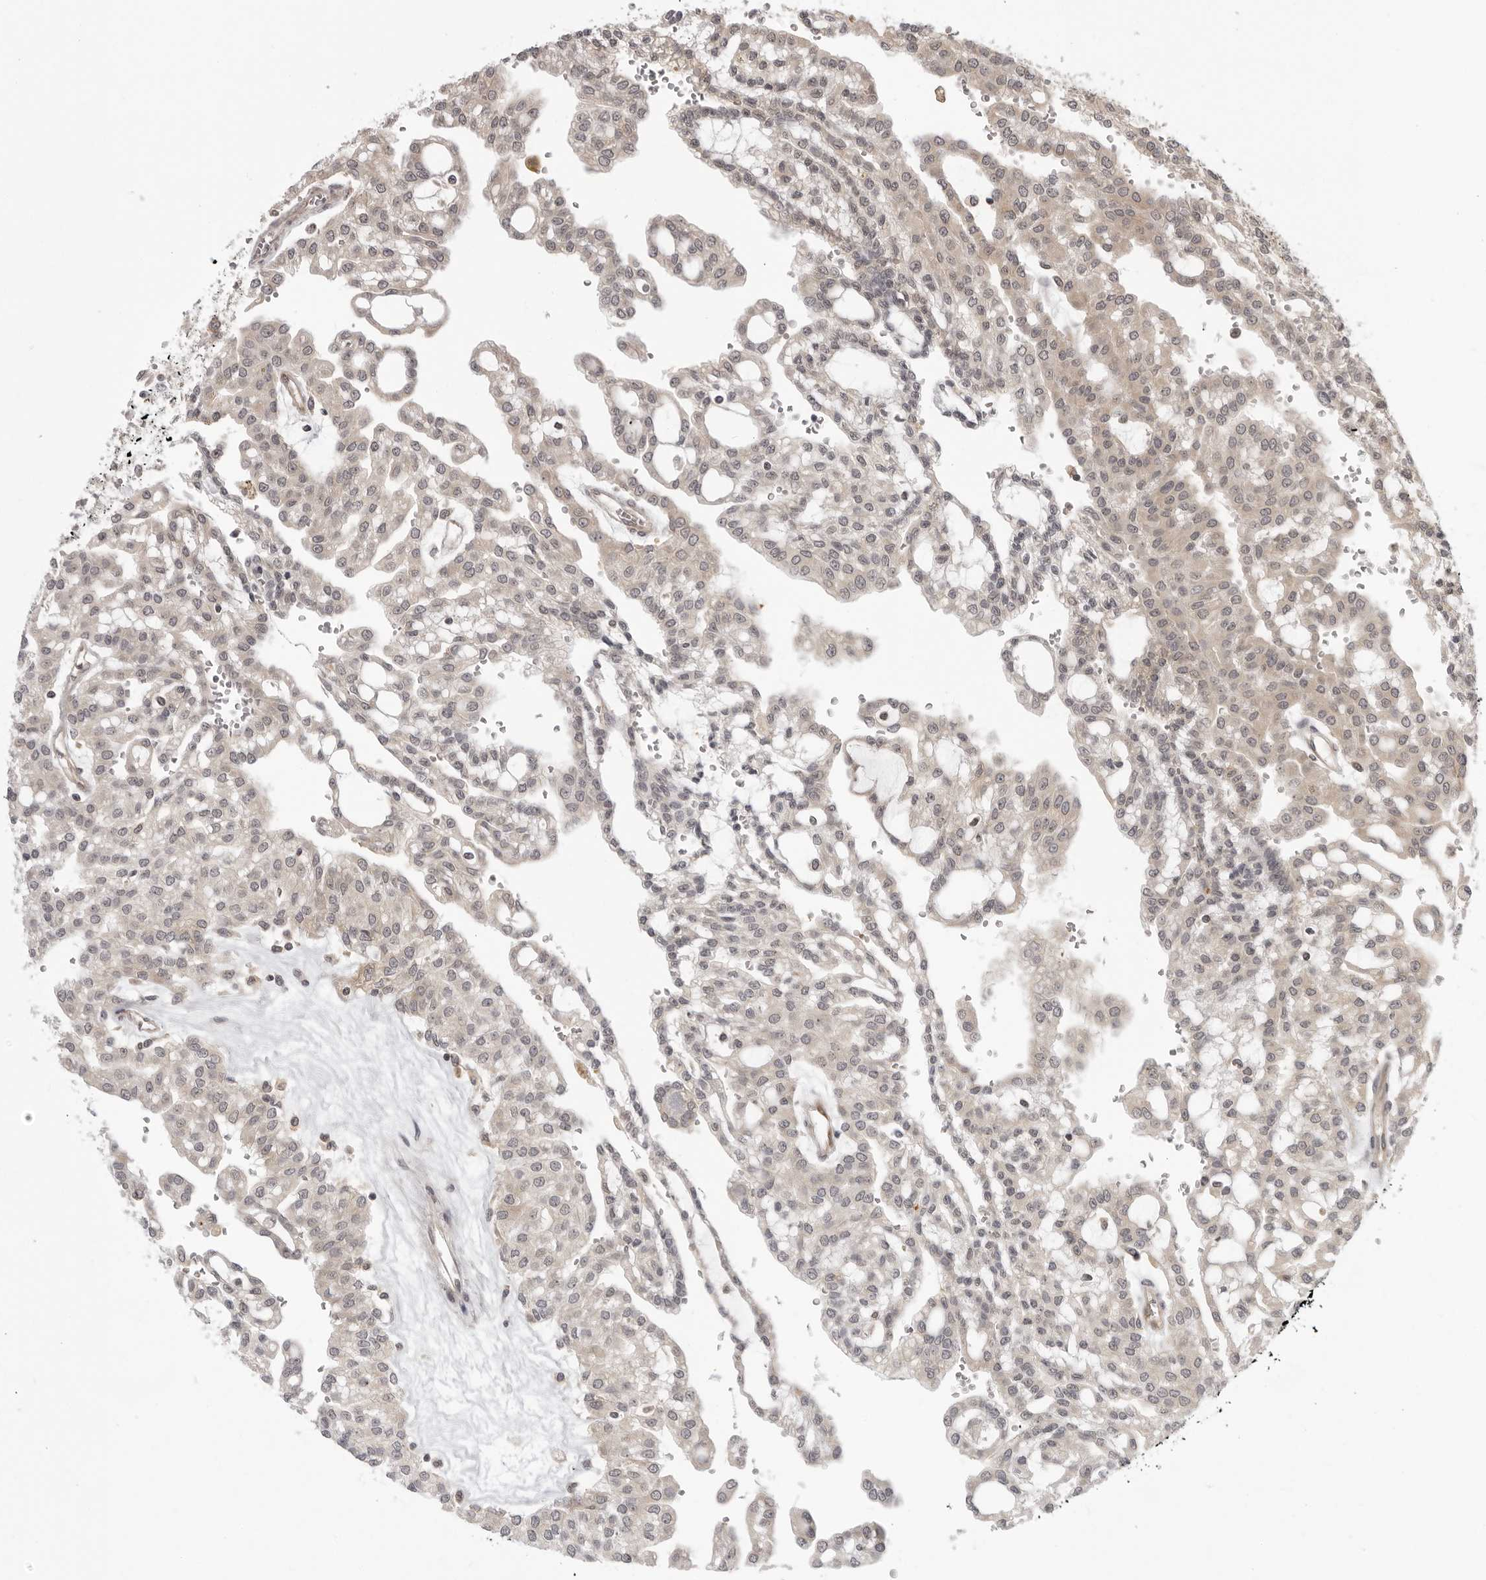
{"staining": {"intensity": "weak", "quantity": "<25%", "location": "nuclear"}, "tissue": "renal cancer", "cell_type": "Tumor cells", "image_type": "cancer", "snomed": [{"axis": "morphology", "description": "Adenocarcinoma, NOS"}, {"axis": "topography", "description": "Kidney"}], "caption": "The micrograph exhibits no staining of tumor cells in renal cancer. (DAB IHC, high magnification).", "gene": "PRRC2A", "patient": {"sex": "male", "age": 63}}